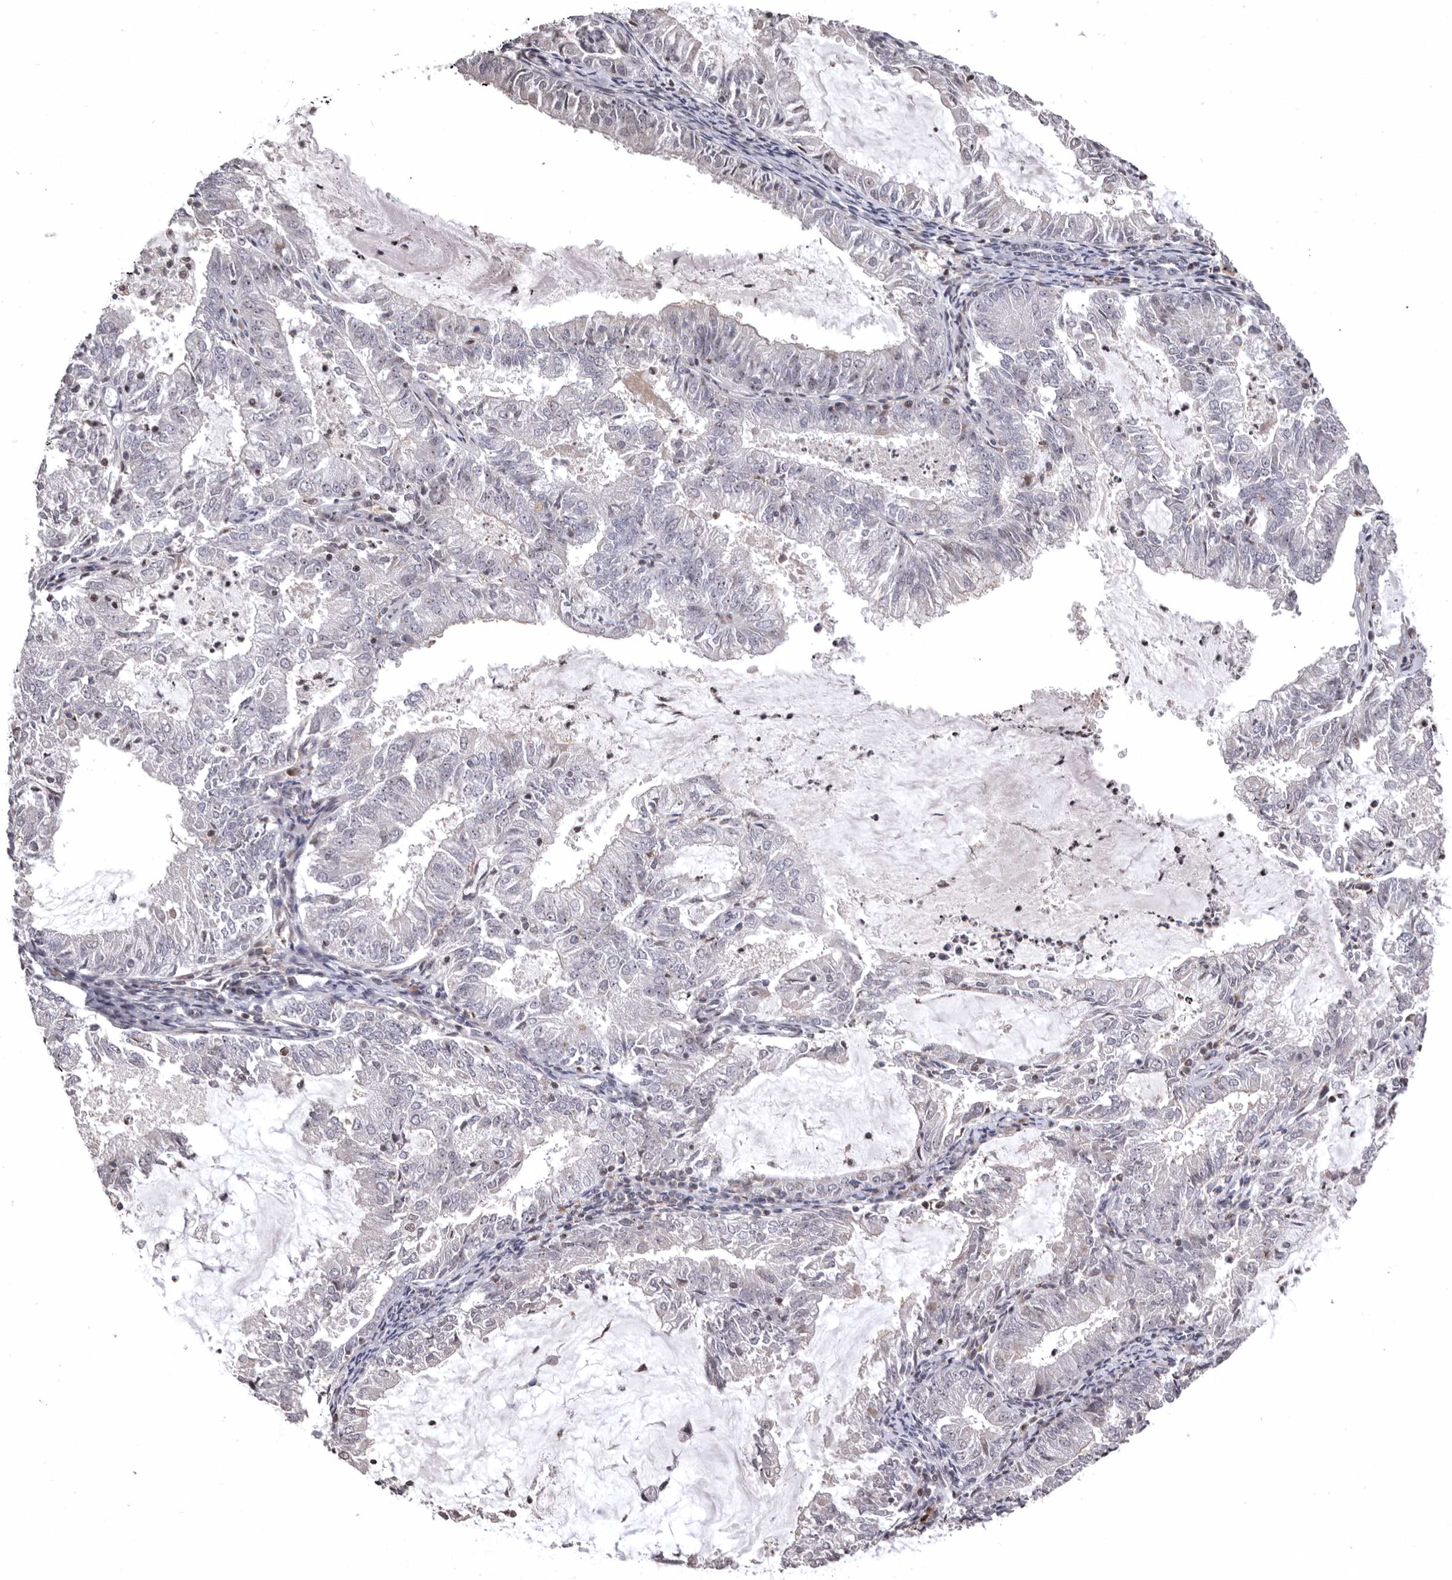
{"staining": {"intensity": "negative", "quantity": "none", "location": "none"}, "tissue": "endometrial cancer", "cell_type": "Tumor cells", "image_type": "cancer", "snomed": [{"axis": "morphology", "description": "Adenocarcinoma, NOS"}, {"axis": "topography", "description": "Endometrium"}], "caption": "Tumor cells are negative for protein expression in human endometrial cancer.", "gene": "AZIN1", "patient": {"sex": "female", "age": 57}}